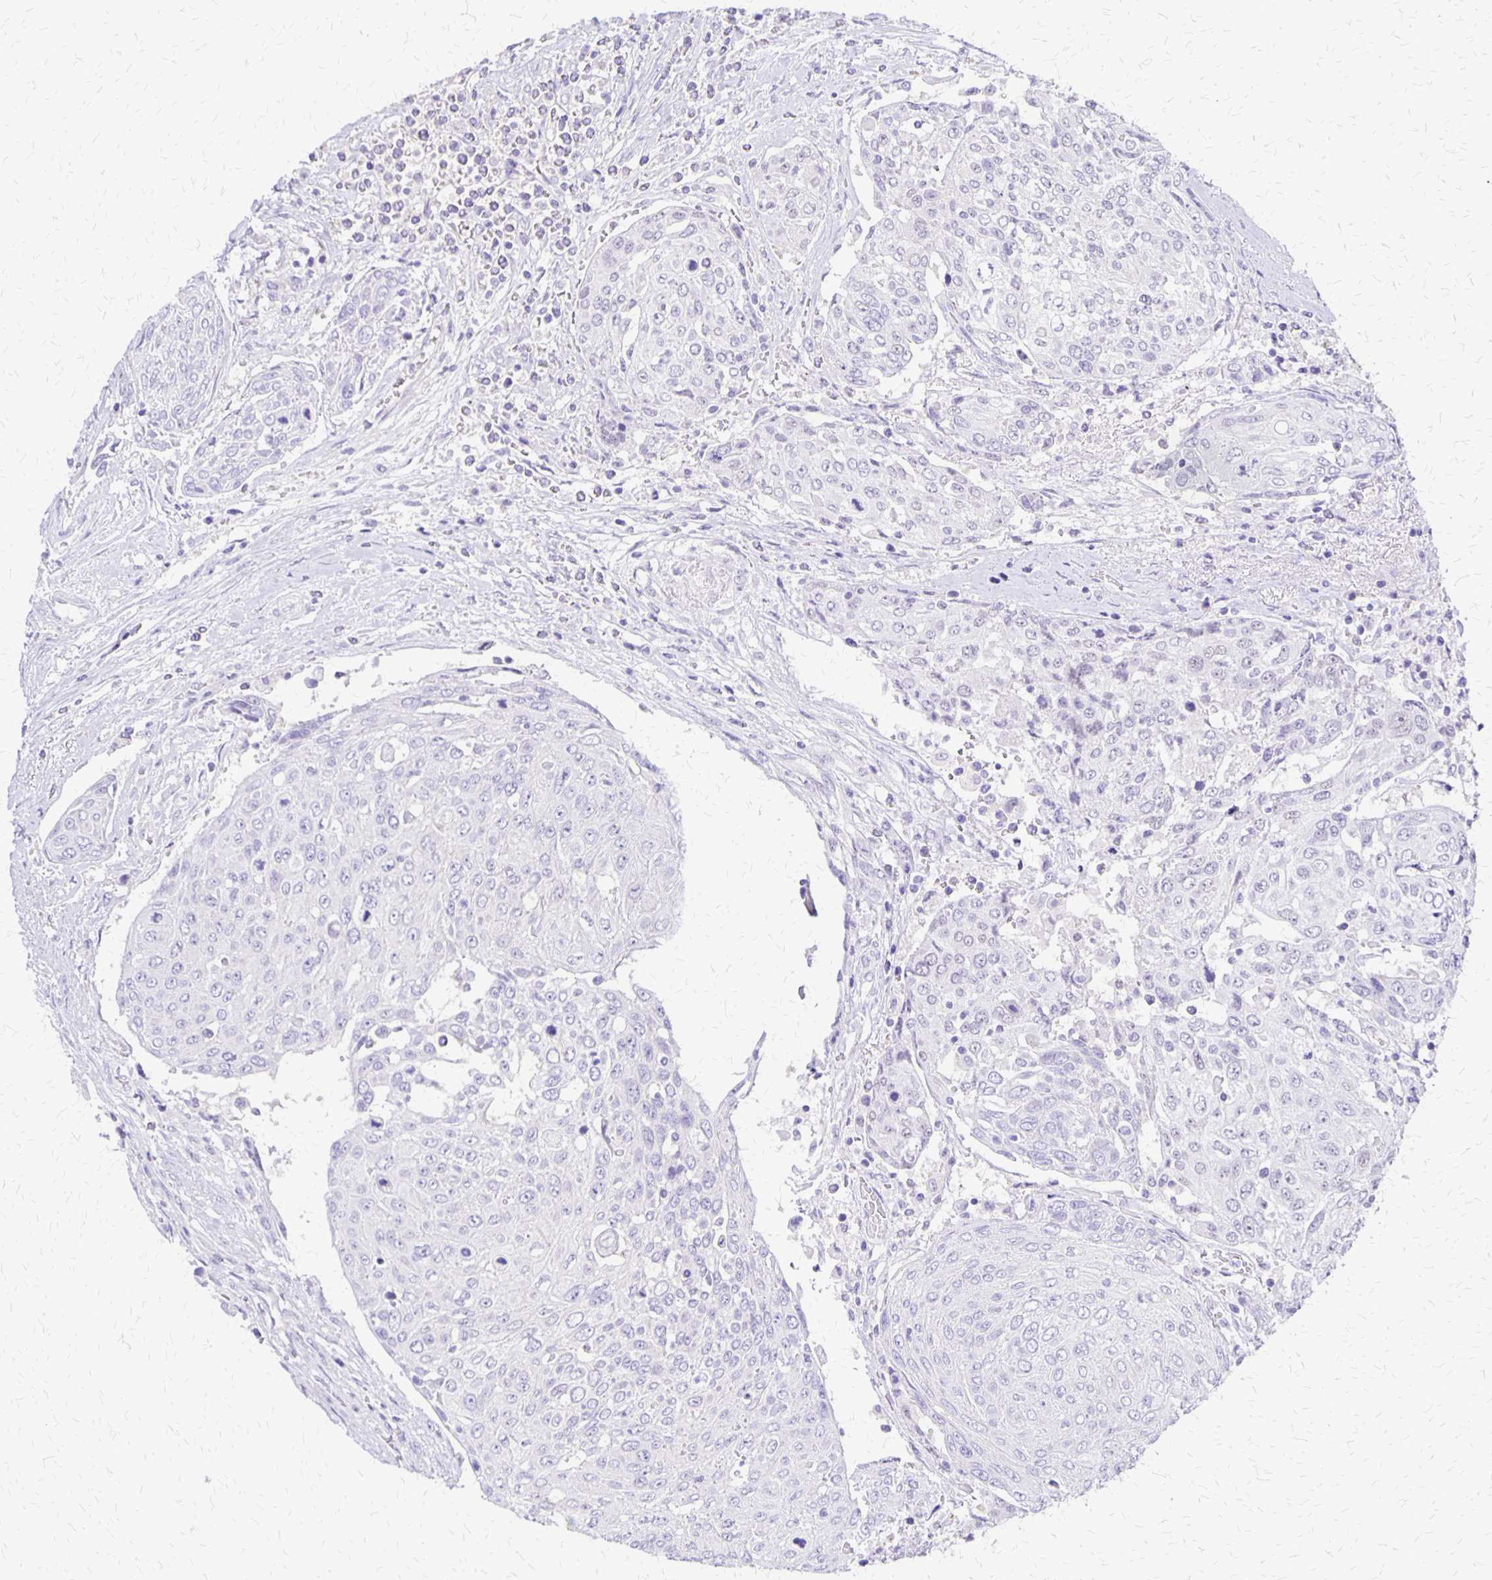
{"staining": {"intensity": "negative", "quantity": "none", "location": "none"}, "tissue": "urothelial cancer", "cell_type": "Tumor cells", "image_type": "cancer", "snomed": [{"axis": "morphology", "description": "Urothelial carcinoma, High grade"}, {"axis": "topography", "description": "Urinary bladder"}], "caption": "Immunohistochemical staining of urothelial carcinoma (high-grade) reveals no significant positivity in tumor cells.", "gene": "SI", "patient": {"sex": "female", "age": 70}}